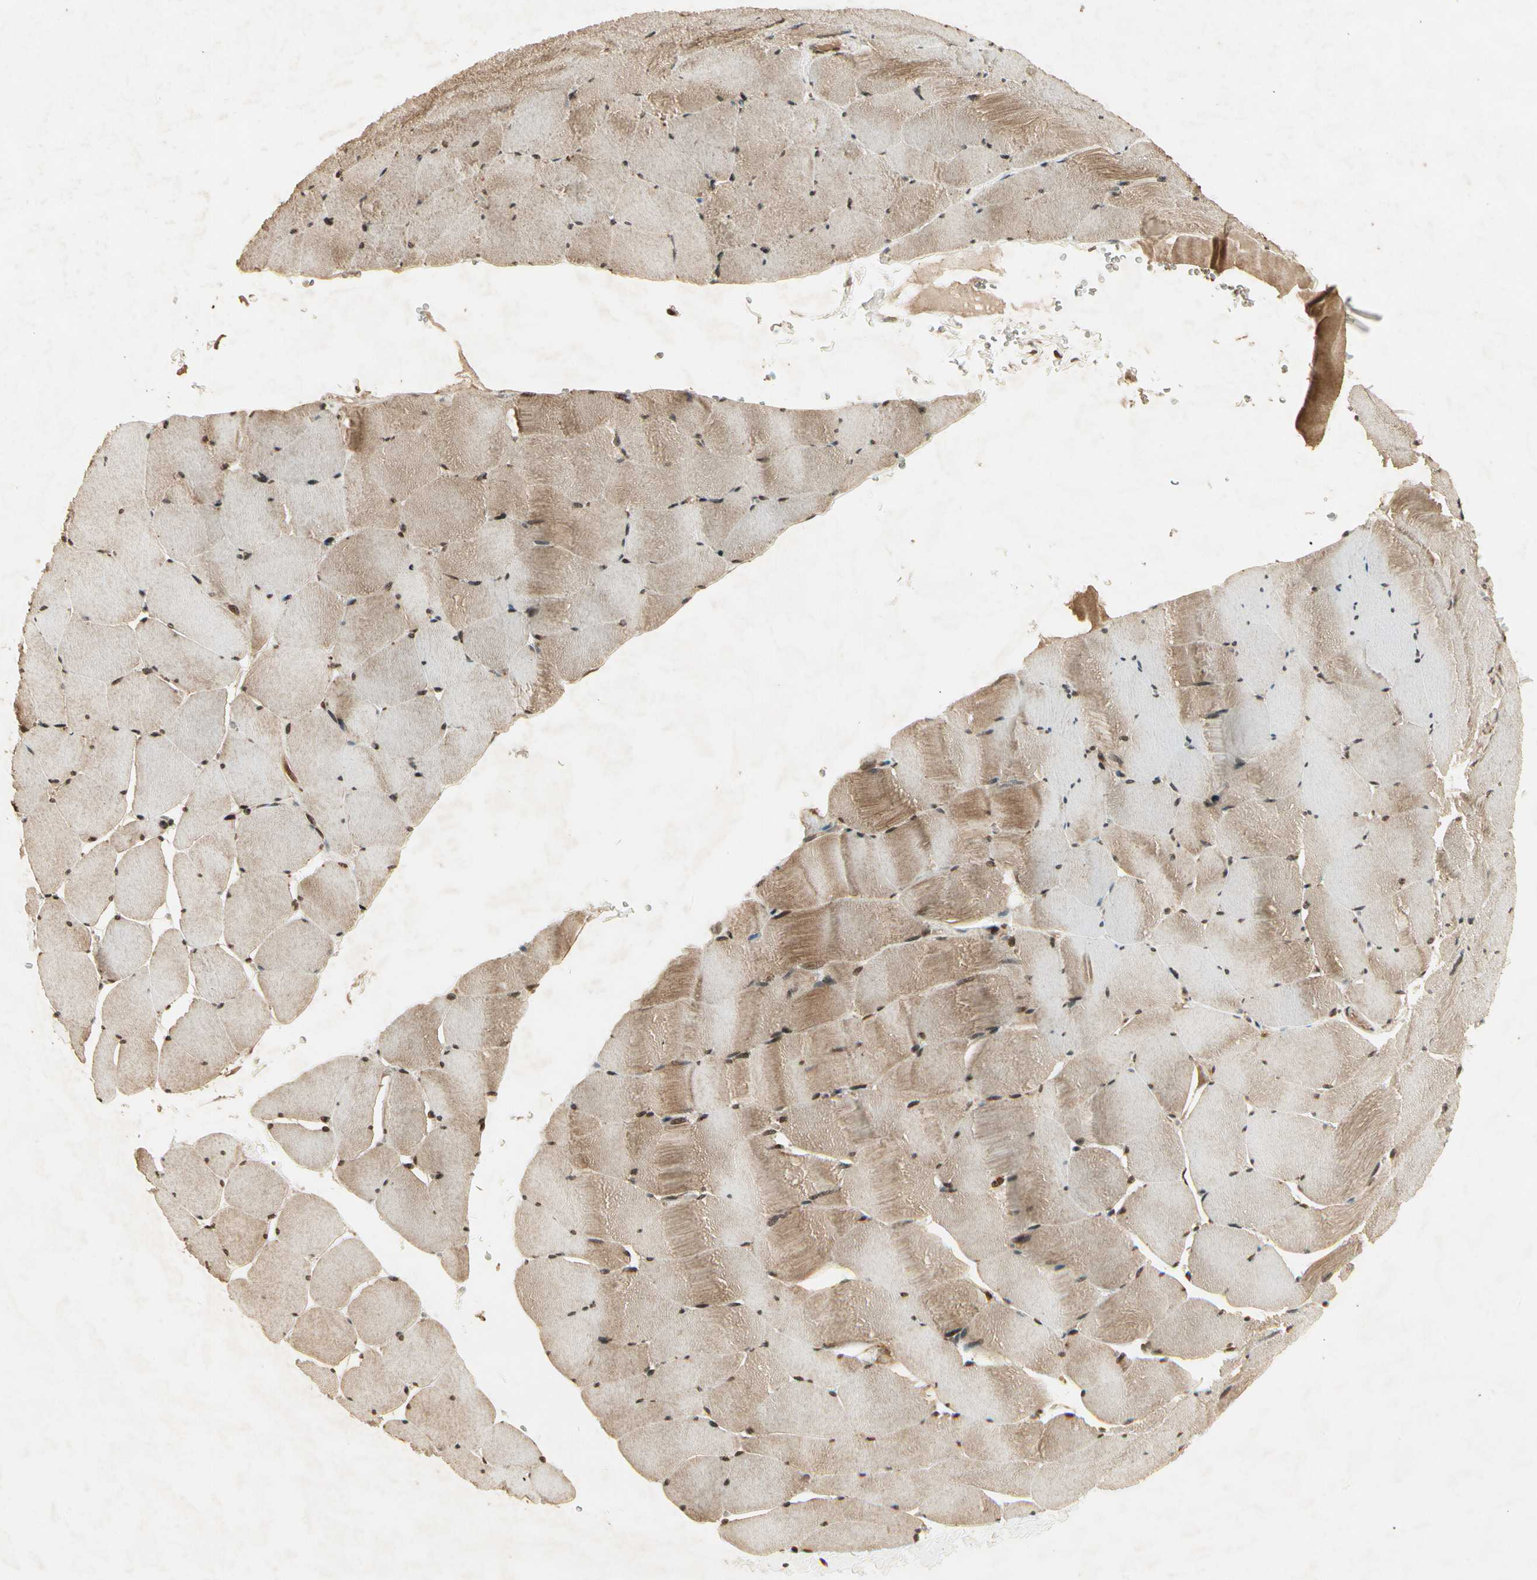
{"staining": {"intensity": "strong", "quantity": ">75%", "location": "cytoplasmic/membranous,nuclear"}, "tissue": "skeletal muscle", "cell_type": "Myocytes", "image_type": "normal", "snomed": [{"axis": "morphology", "description": "Normal tissue, NOS"}, {"axis": "topography", "description": "Skeletal muscle"}], "caption": "This image demonstrates benign skeletal muscle stained with immunohistochemistry (IHC) to label a protein in brown. The cytoplasmic/membranous,nuclear of myocytes show strong positivity for the protein. Nuclei are counter-stained blue.", "gene": "RFFL", "patient": {"sex": "male", "age": 62}}